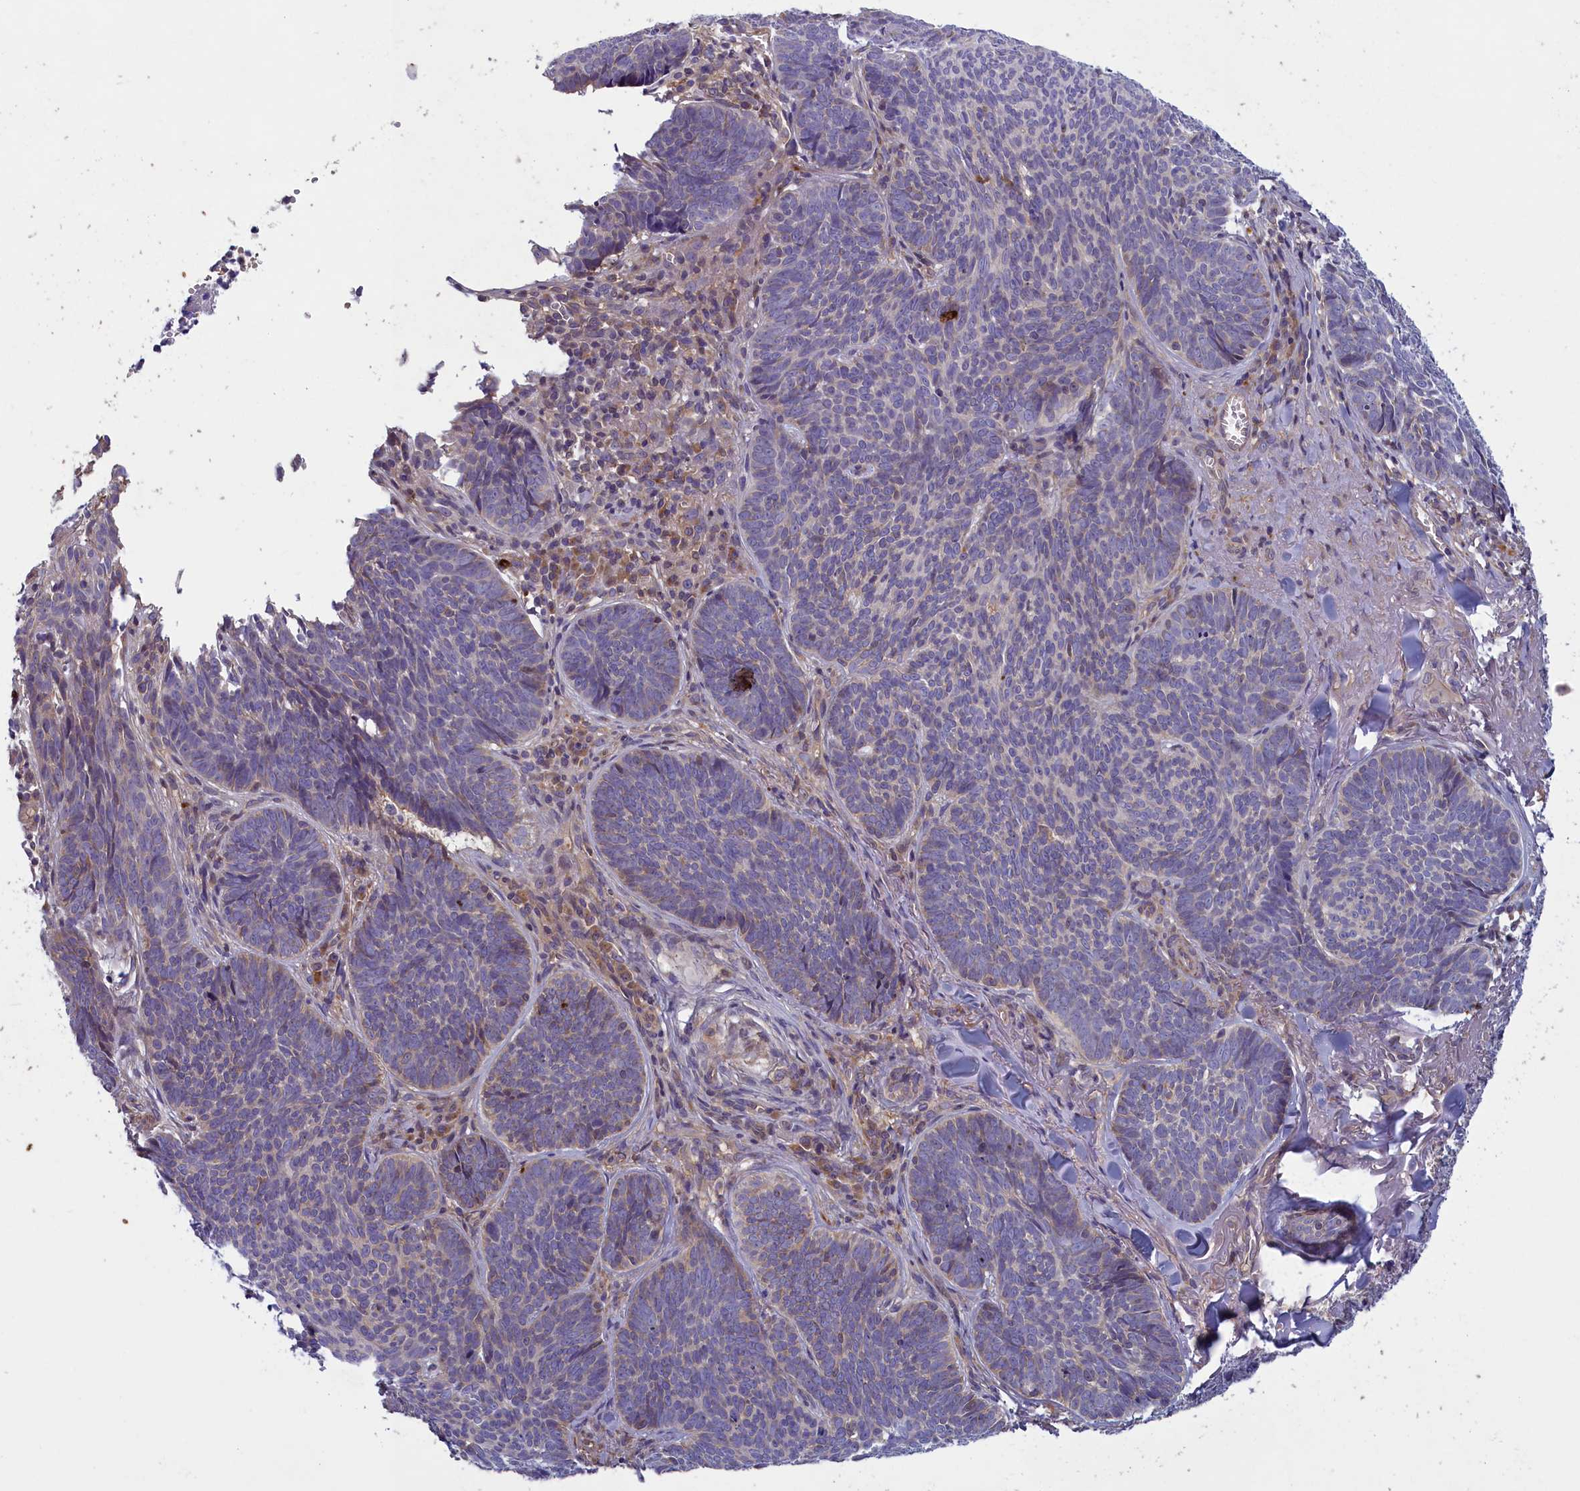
{"staining": {"intensity": "weak", "quantity": "<25%", "location": "cytoplasmic/membranous"}, "tissue": "skin cancer", "cell_type": "Tumor cells", "image_type": "cancer", "snomed": [{"axis": "morphology", "description": "Basal cell carcinoma"}, {"axis": "topography", "description": "Skin"}], "caption": "This is an IHC histopathology image of human basal cell carcinoma (skin). There is no expression in tumor cells.", "gene": "NUBP1", "patient": {"sex": "female", "age": 74}}